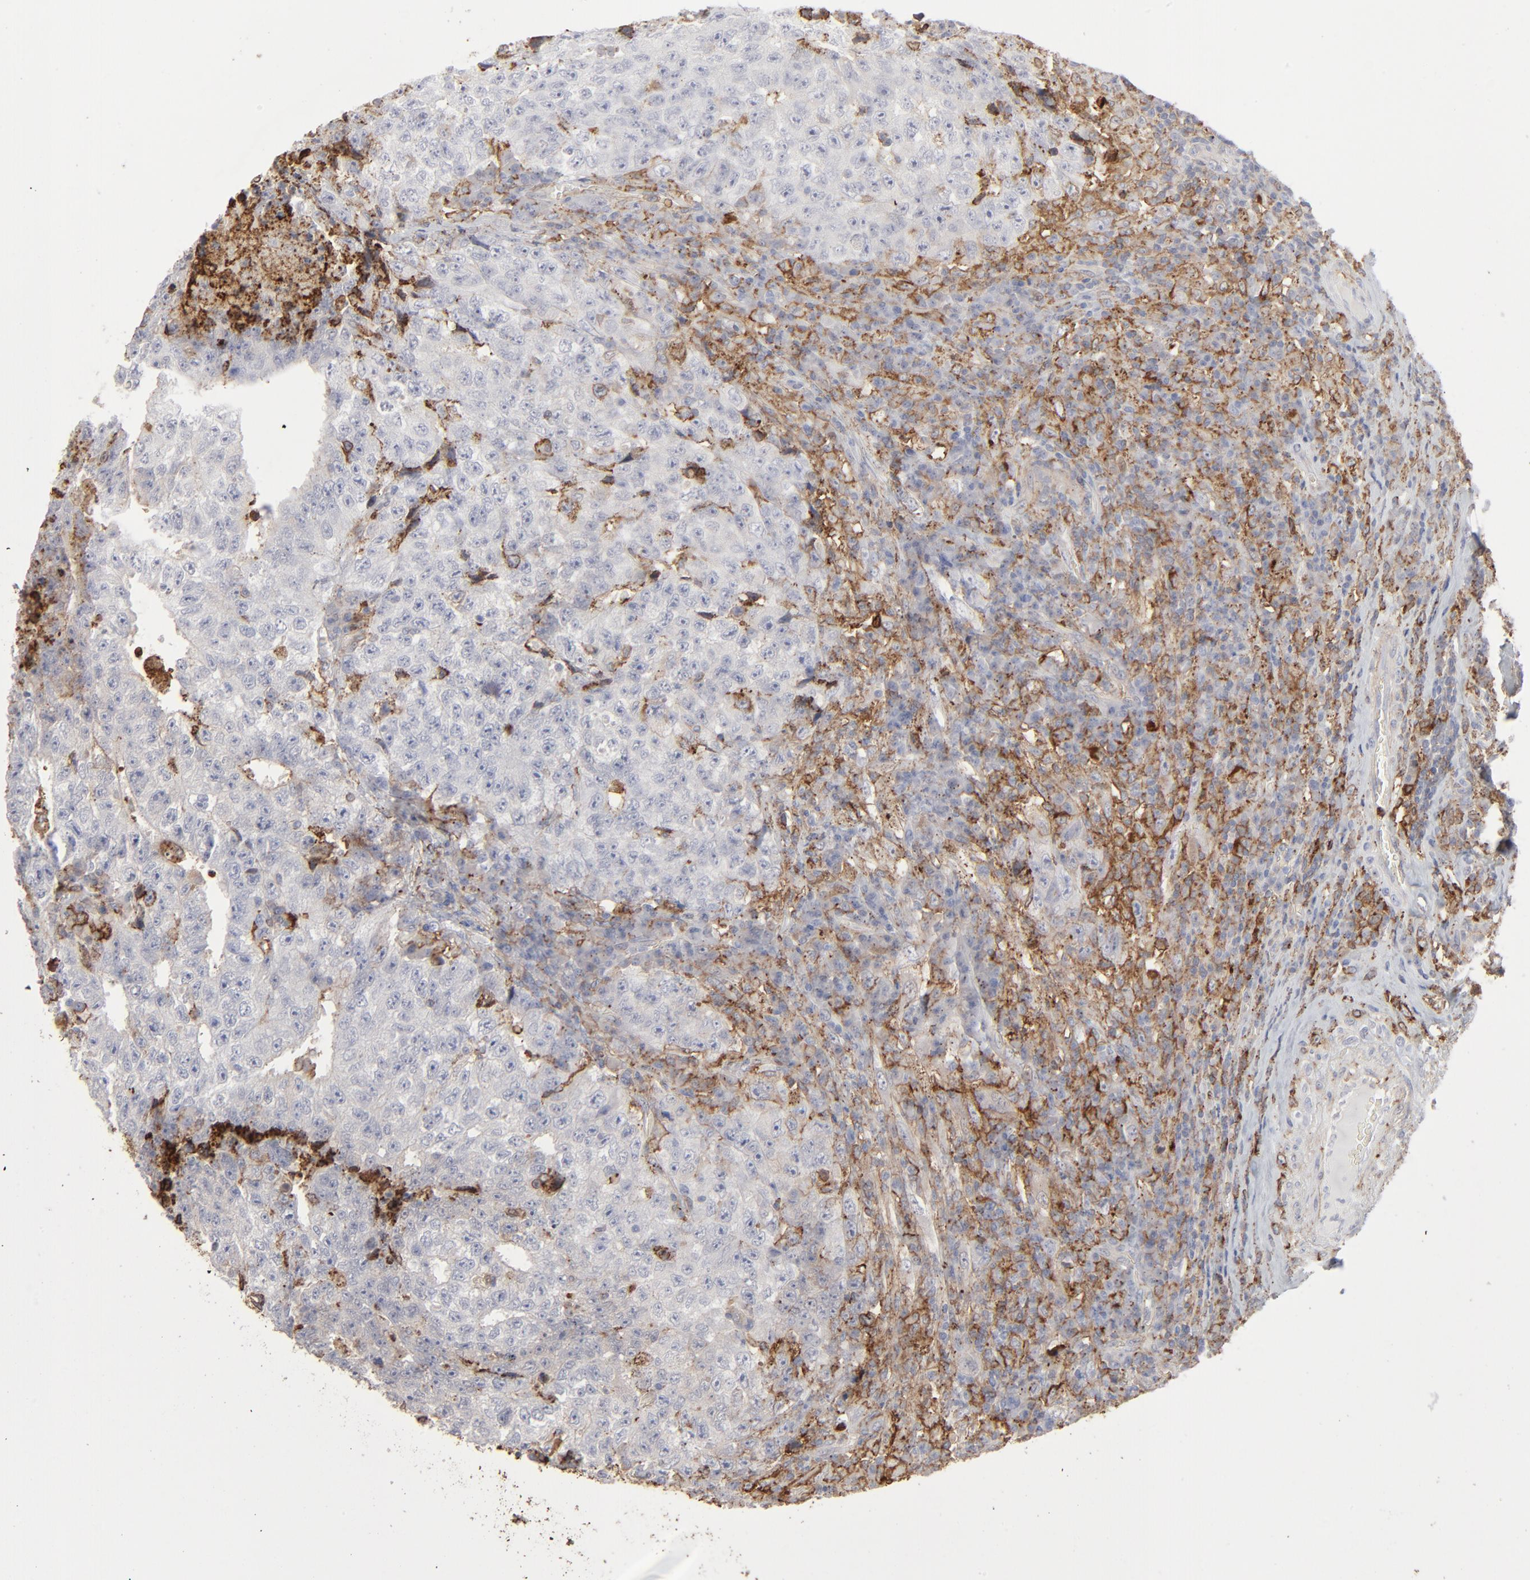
{"staining": {"intensity": "moderate", "quantity": "25%-75%", "location": "cytoplasmic/membranous"}, "tissue": "testis cancer", "cell_type": "Tumor cells", "image_type": "cancer", "snomed": [{"axis": "morphology", "description": "Necrosis, NOS"}, {"axis": "morphology", "description": "Carcinoma, Embryonal, NOS"}, {"axis": "topography", "description": "Testis"}], "caption": "About 25%-75% of tumor cells in testis embryonal carcinoma display moderate cytoplasmic/membranous protein staining as visualized by brown immunohistochemical staining.", "gene": "ANXA5", "patient": {"sex": "male", "age": 19}}